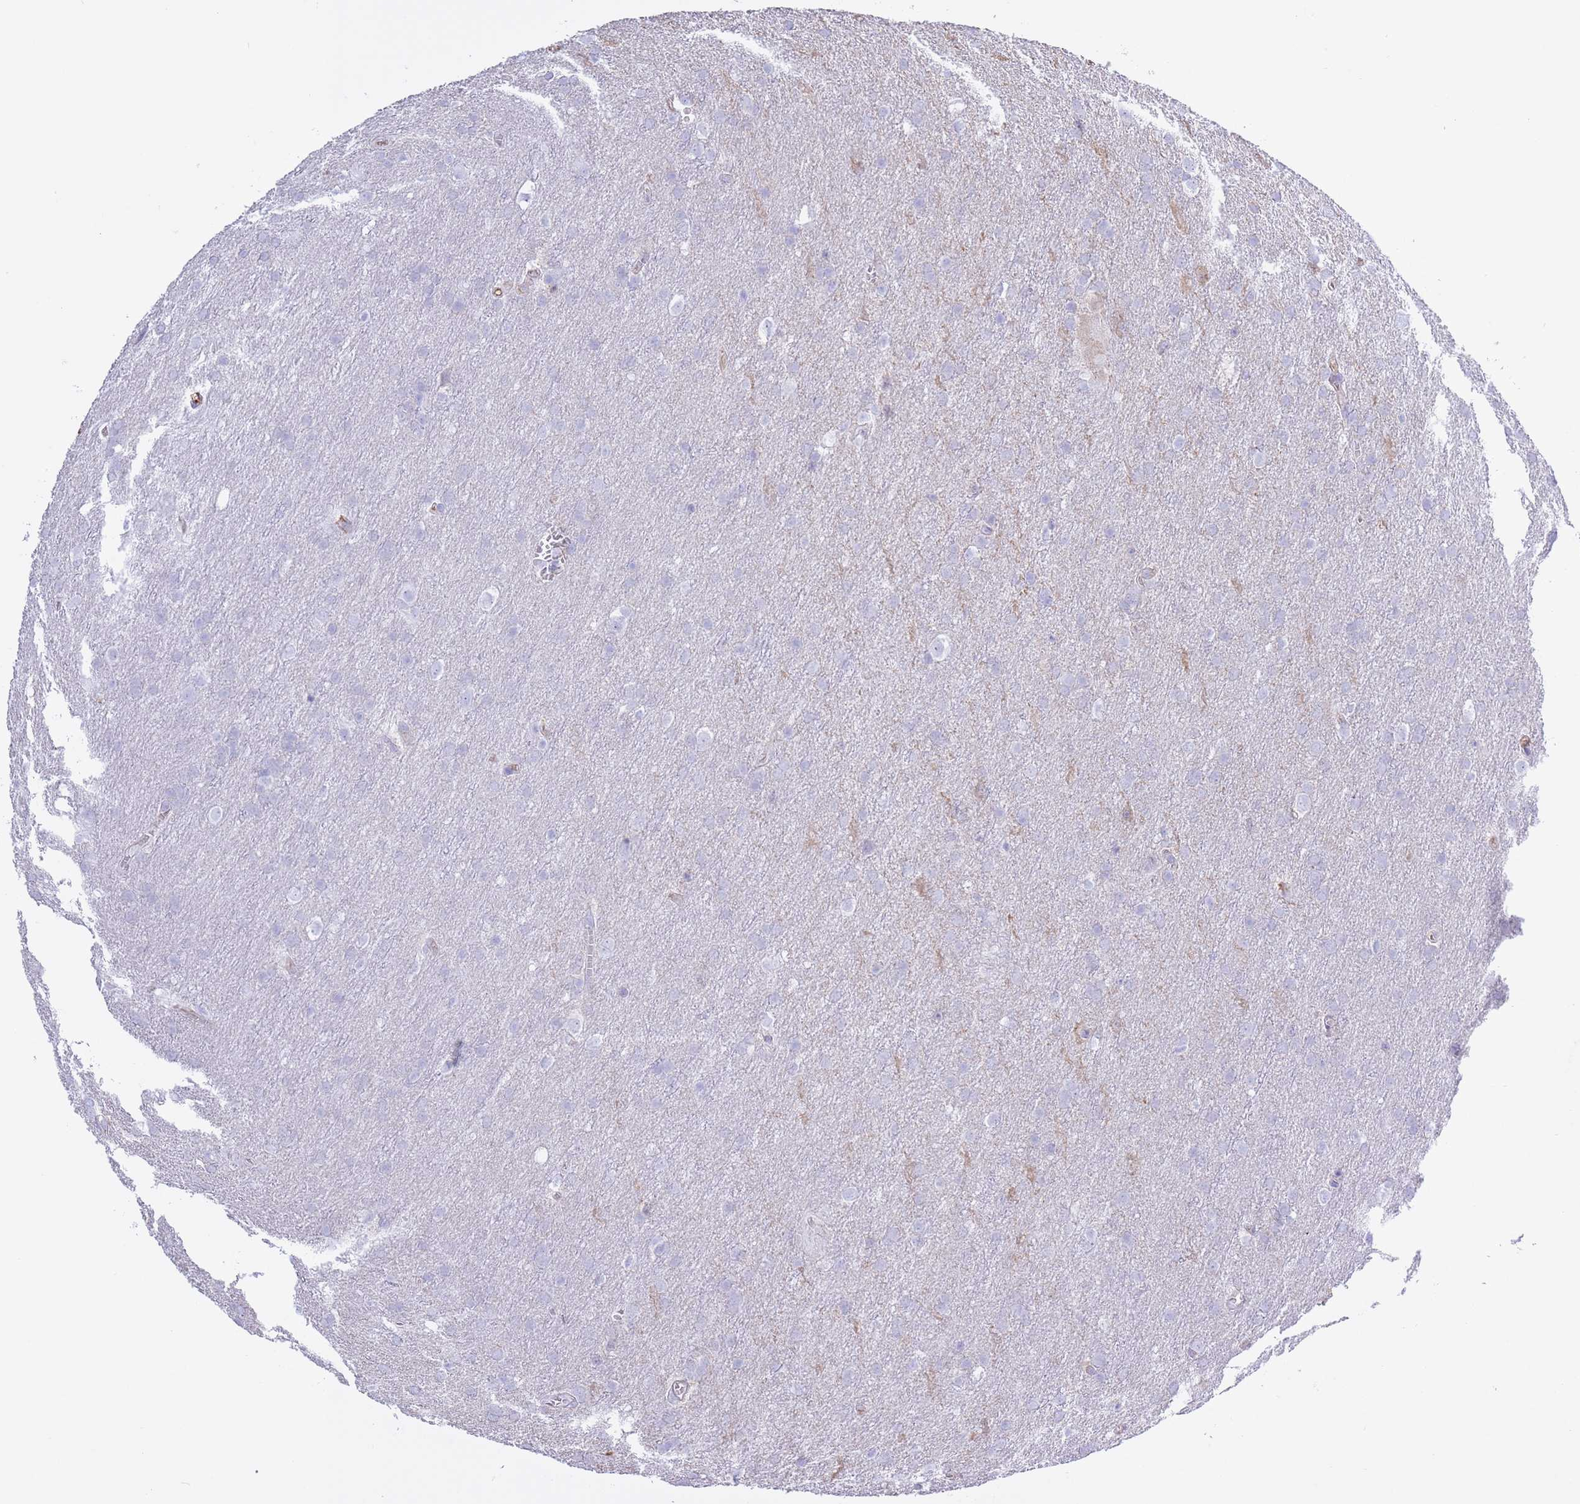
{"staining": {"intensity": "negative", "quantity": "none", "location": "none"}, "tissue": "glioma", "cell_type": "Tumor cells", "image_type": "cancer", "snomed": [{"axis": "morphology", "description": "Glioma, malignant, Low grade"}, {"axis": "topography", "description": "Brain"}], "caption": "DAB (3,3'-diaminobenzidine) immunohistochemical staining of malignant glioma (low-grade) demonstrates no significant staining in tumor cells. The staining is performed using DAB brown chromogen with nuclei counter-stained in using hematoxylin.", "gene": "AP3S2", "patient": {"sex": "female", "age": 32}}